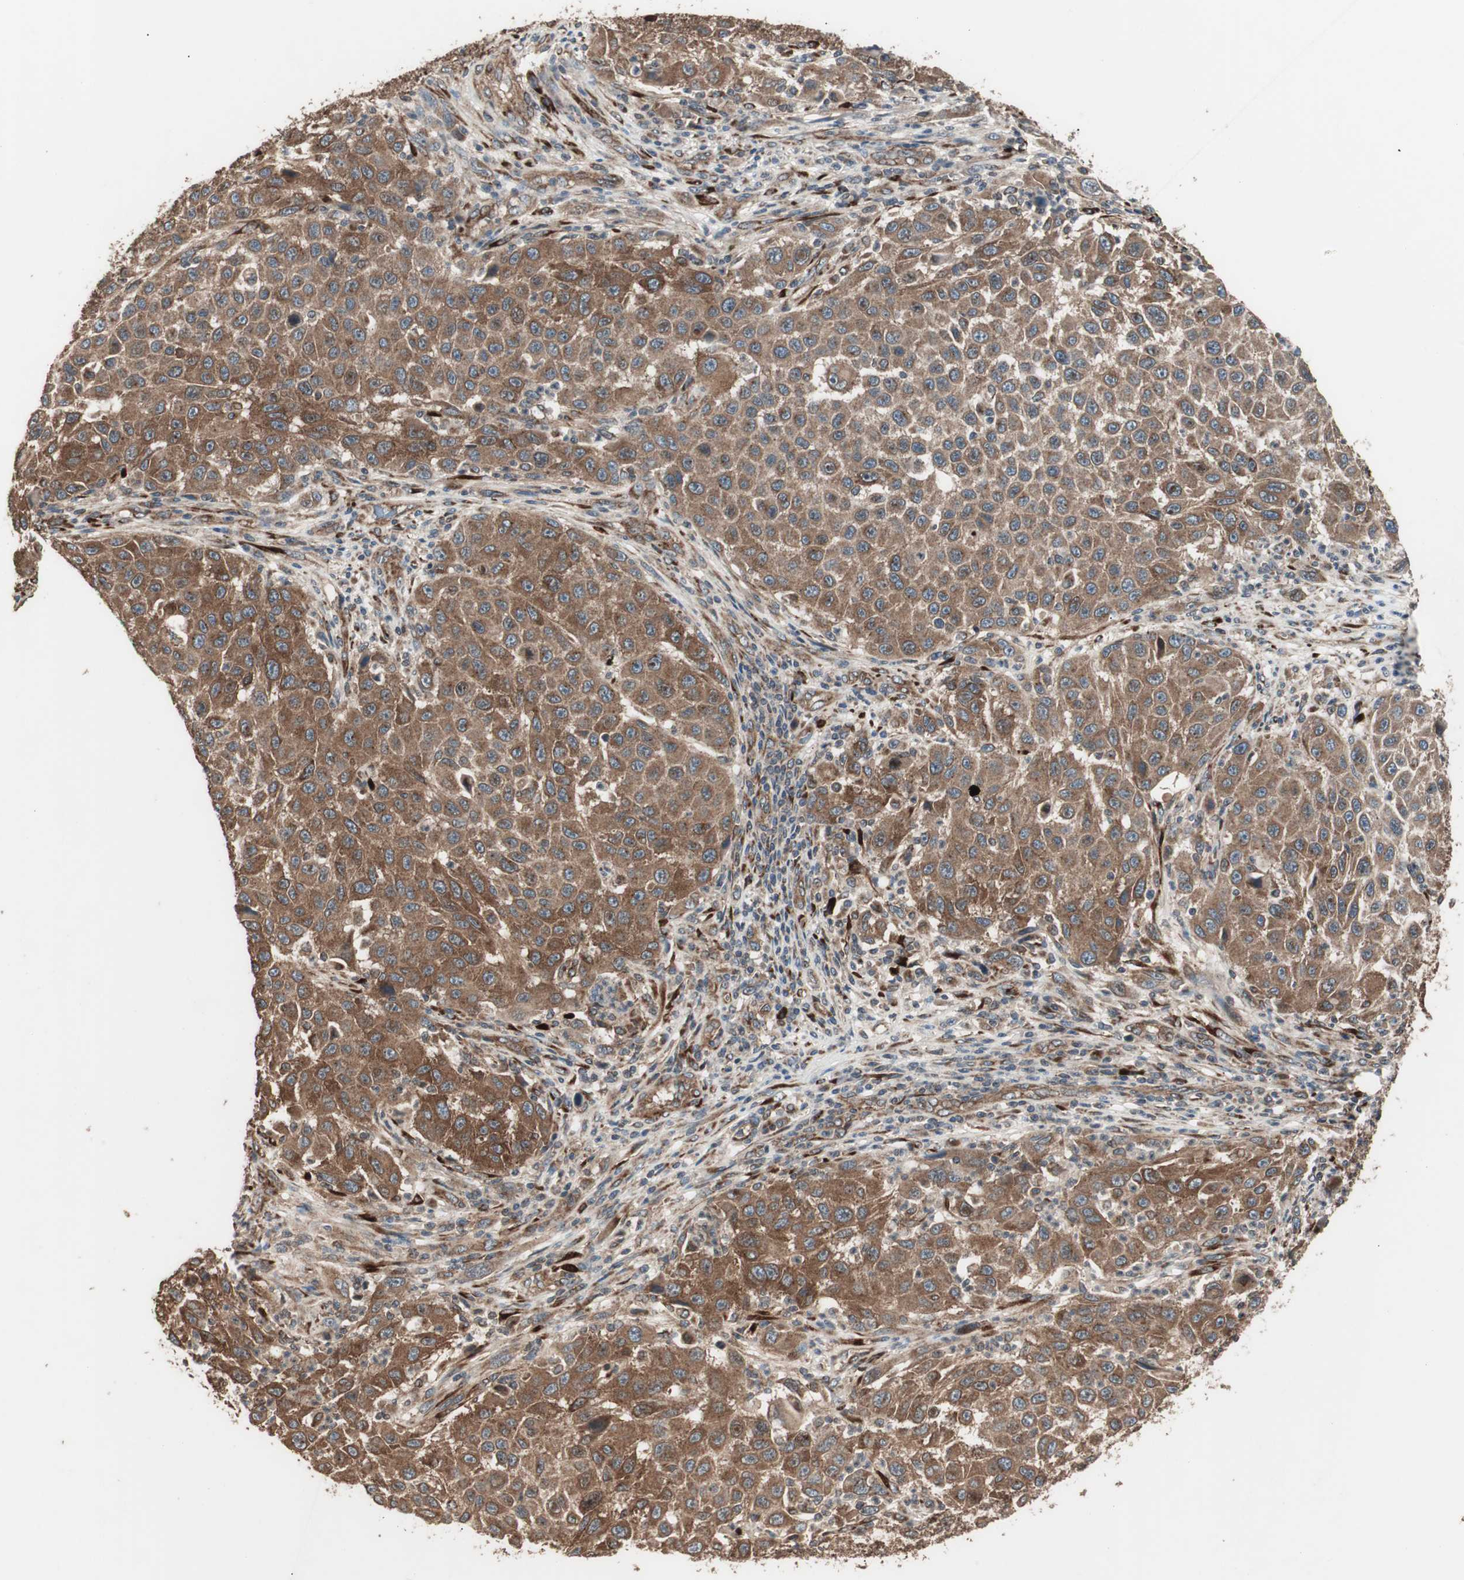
{"staining": {"intensity": "moderate", "quantity": ">75%", "location": "cytoplasmic/membranous"}, "tissue": "melanoma", "cell_type": "Tumor cells", "image_type": "cancer", "snomed": [{"axis": "morphology", "description": "Malignant melanoma, Metastatic site"}, {"axis": "topography", "description": "Lymph node"}], "caption": "Protein expression analysis of human melanoma reveals moderate cytoplasmic/membranous staining in approximately >75% of tumor cells. The staining is performed using DAB (3,3'-diaminobenzidine) brown chromogen to label protein expression. The nuclei are counter-stained blue using hematoxylin.", "gene": "LZTS1", "patient": {"sex": "male", "age": 61}}